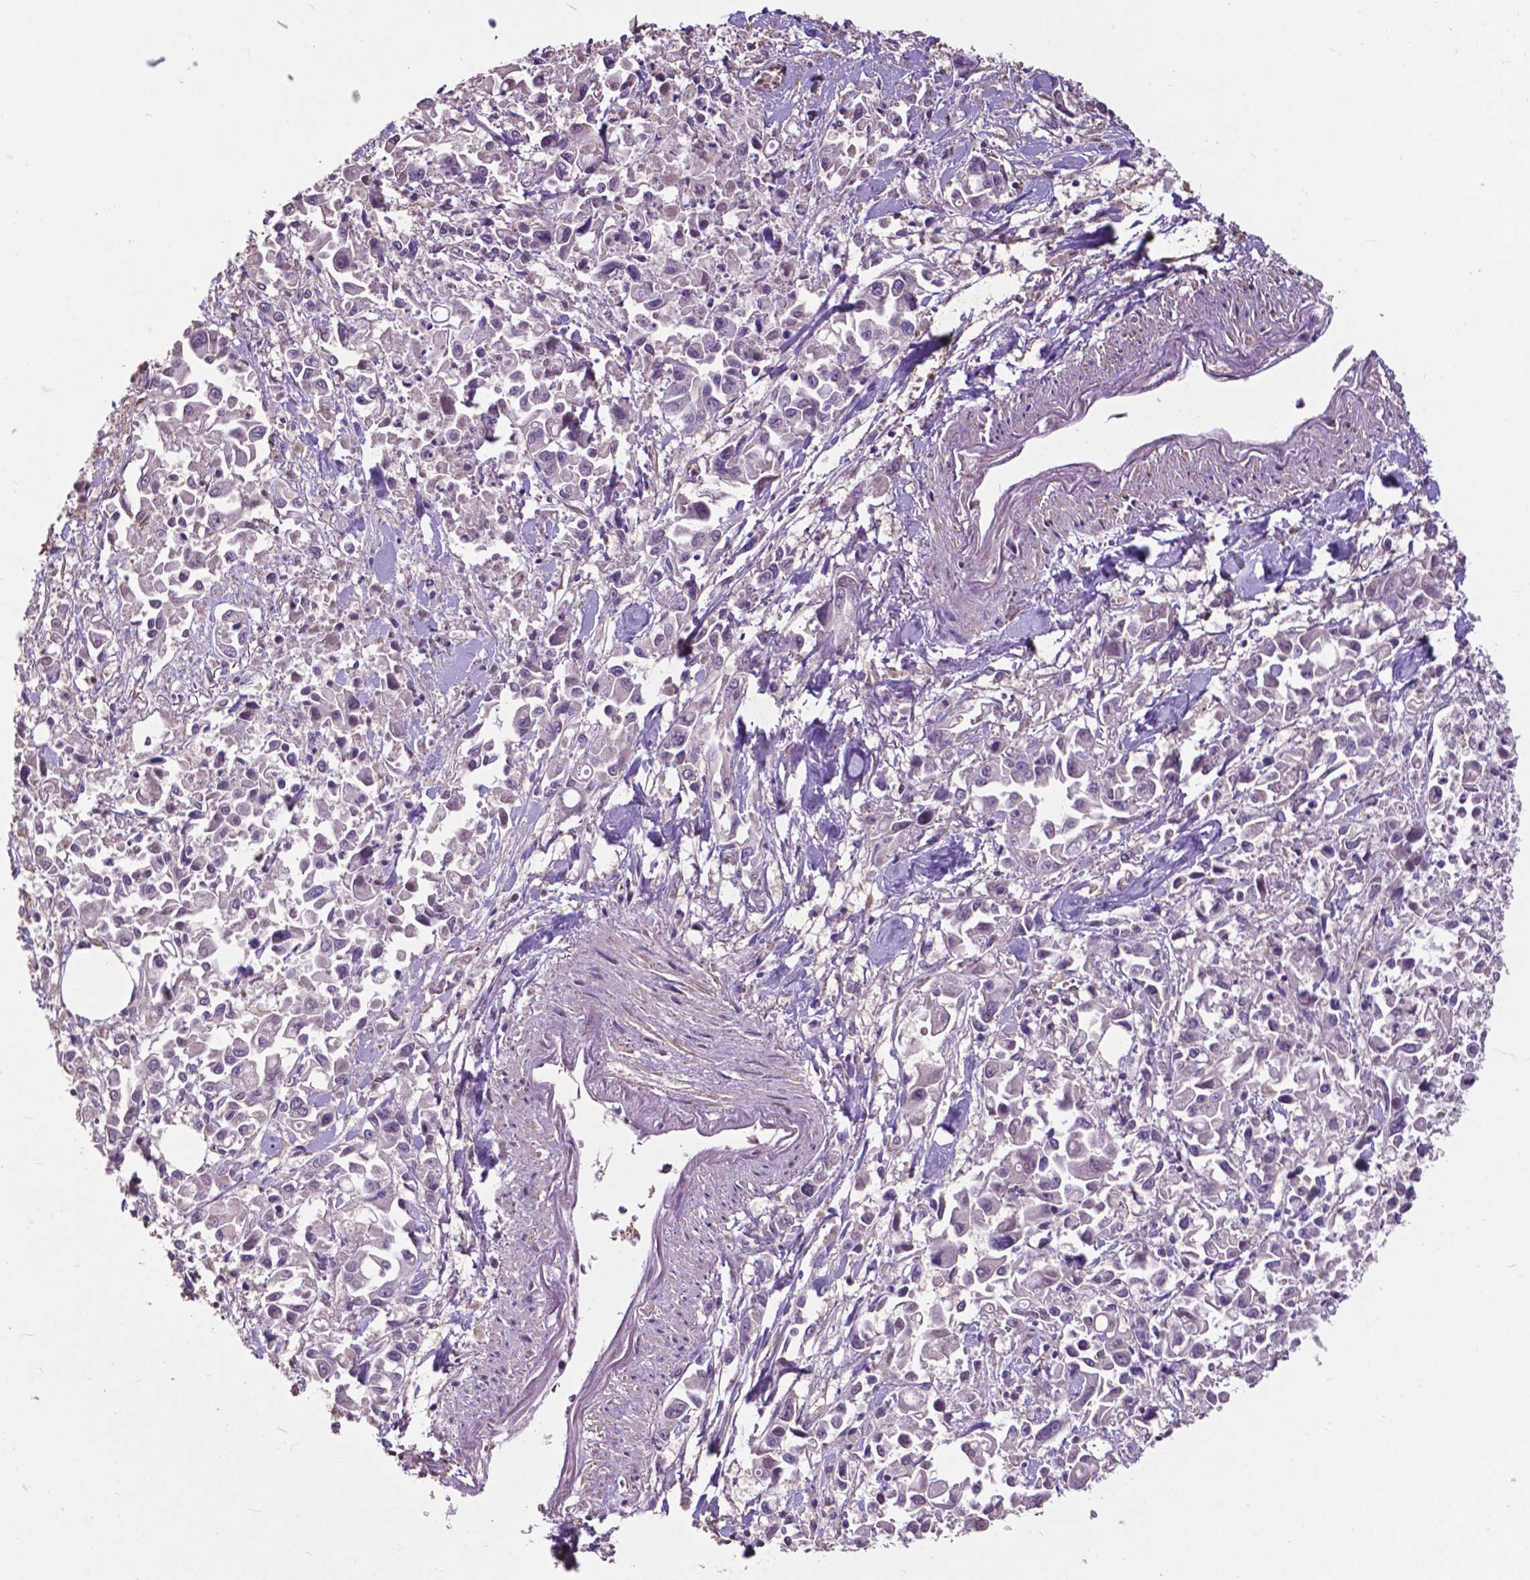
{"staining": {"intensity": "negative", "quantity": "none", "location": "none"}, "tissue": "pancreatic cancer", "cell_type": "Tumor cells", "image_type": "cancer", "snomed": [{"axis": "morphology", "description": "Adenocarcinoma, NOS"}, {"axis": "topography", "description": "Pancreas"}], "caption": "This is an immunohistochemistry (IHC) photomicrograph of human pancreatic adenocarcinoma. There is no expression in tumor cells.", "gene": "PDLIM1", "patient": {"sex": "female", "age": 83}}